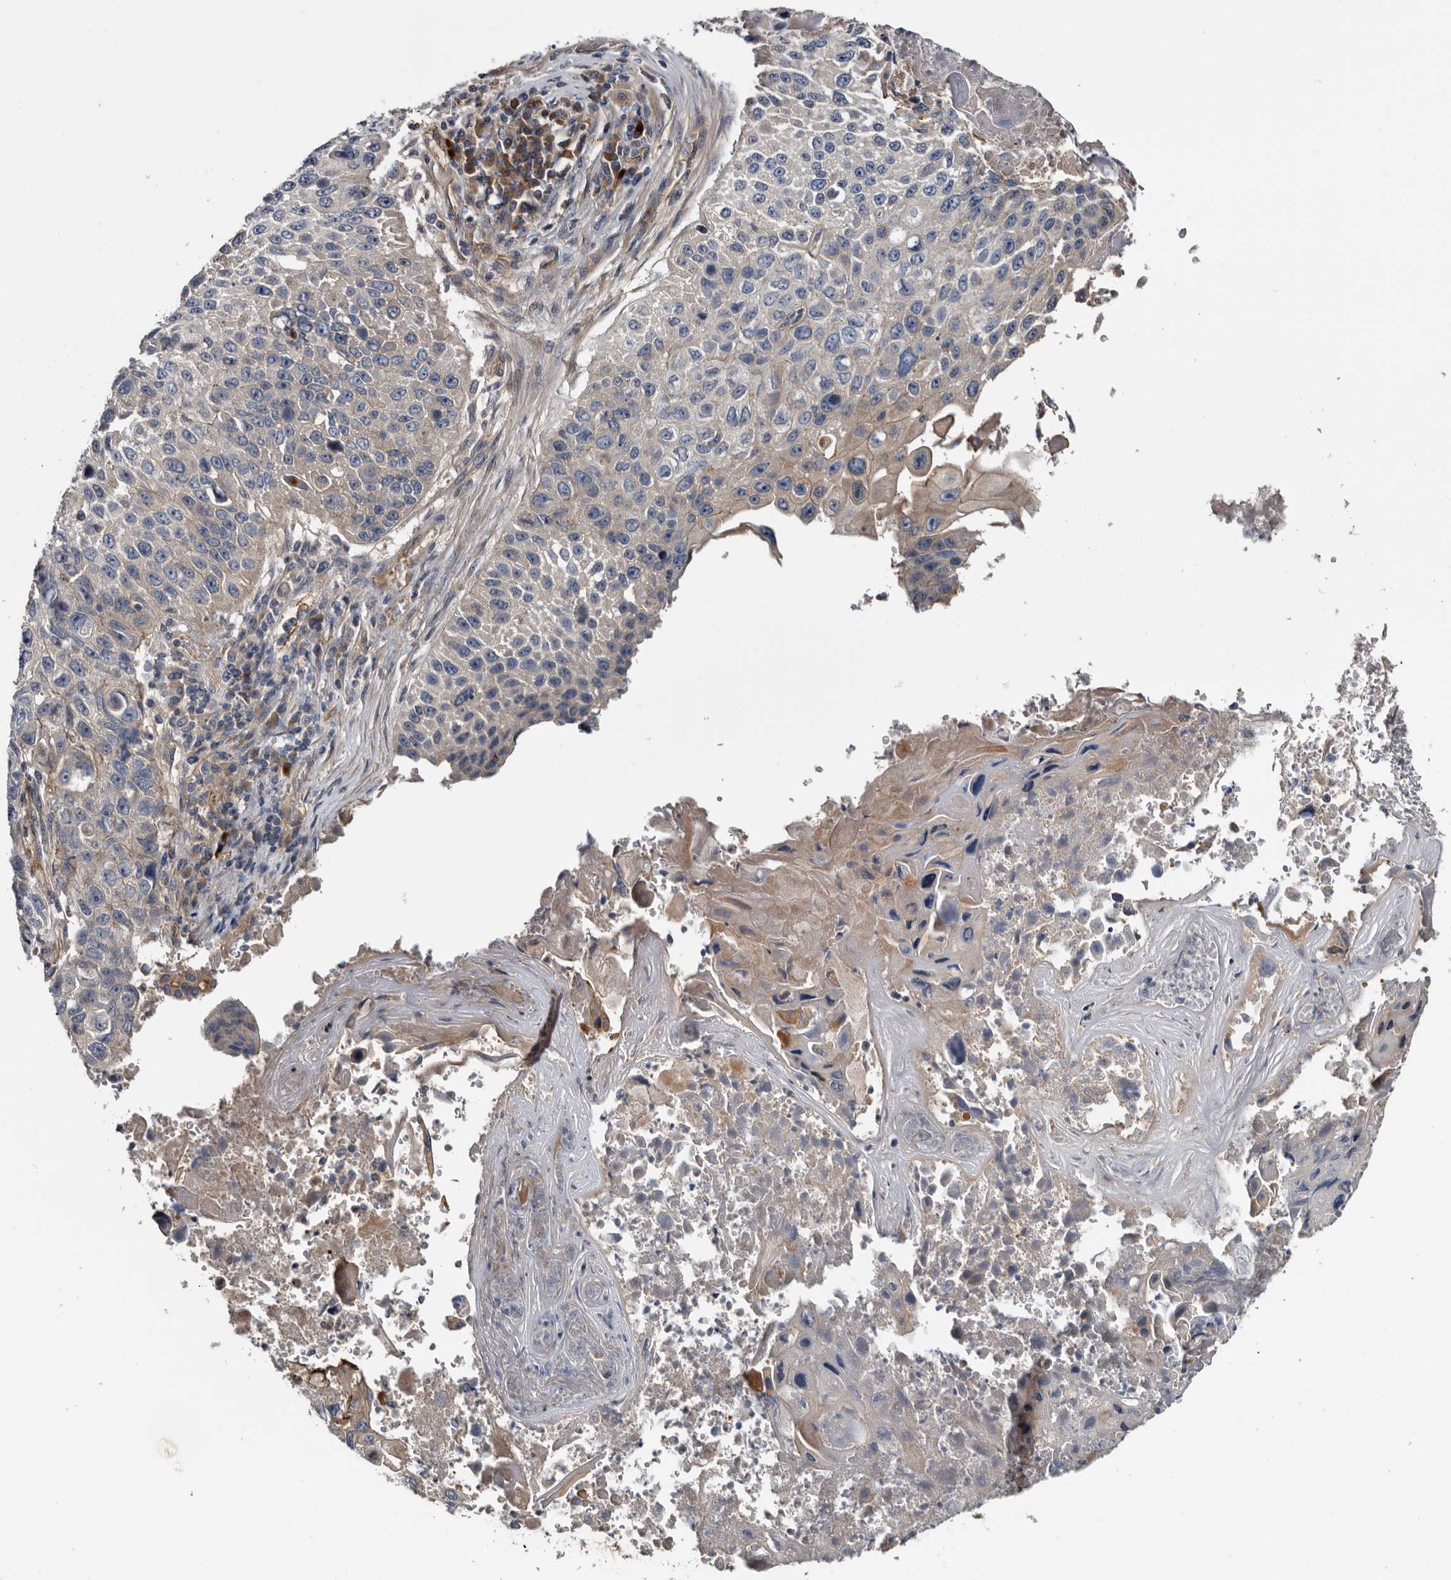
{"staining": {"intensity": "moderate", "quantity": "<25%", "location": "cytoplasmic/membranous"}, "tissue": "lung cancer", "cell_type": "Tumor cells", "image_type": "cancer", "snomed": [{"axis": "morphology", "description": "Squamous cell carcinoma, NOS"}, {"axis": "topography", "description": "Lung"}], "caption": "An IHC micrograph of neoplastic tissue is shown. Protein staining in brown shows moderate cytoplasmic/membranous positivity in squamous cell carcinoma (lung) within tumor cells. (DAB (3,3'-diaminobenzidine) = brown stain, brightfield microscopy at high magnification).", "gene": "TSPAN17", "patient": {"sex": "male", "age": 61}}